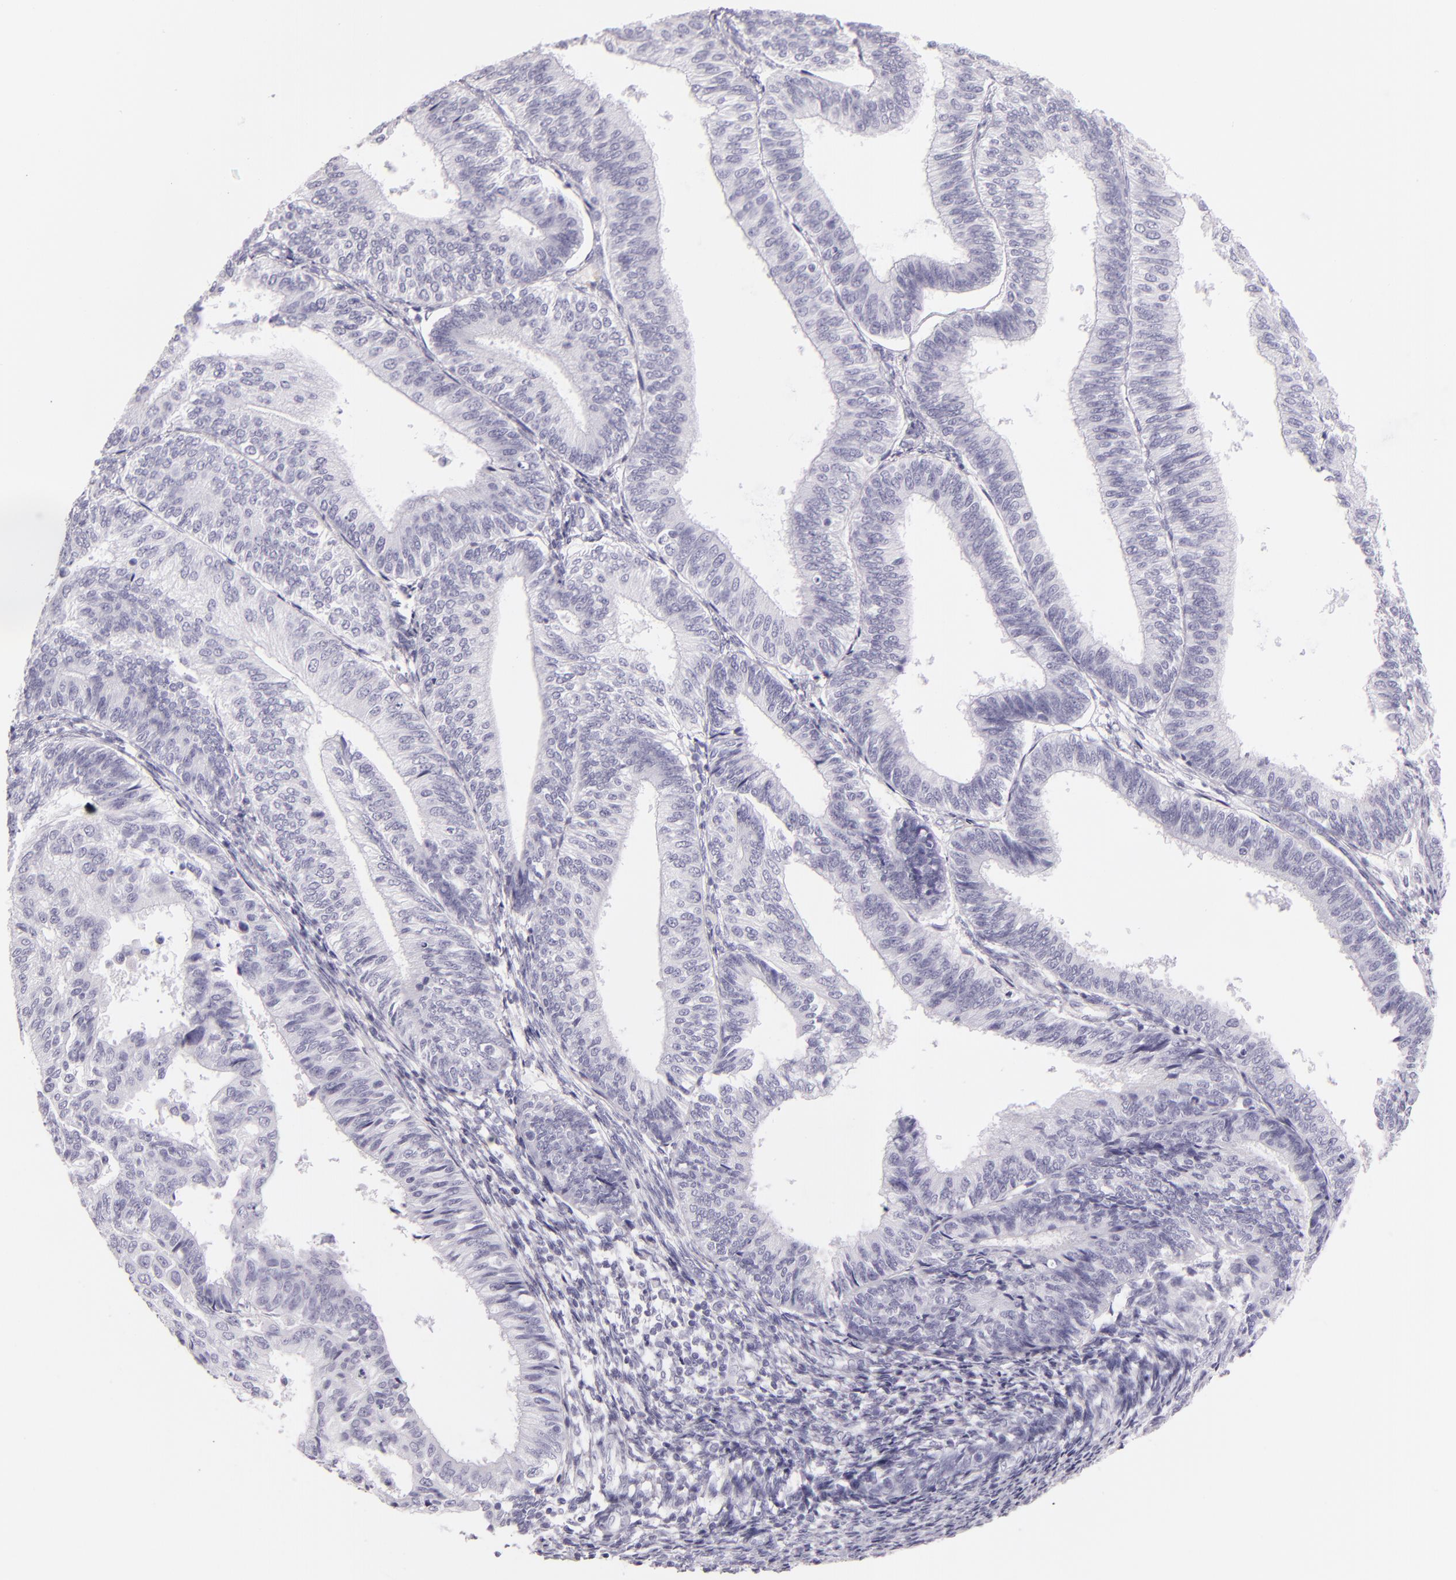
{"staining": {"intensity": "negative", "quantity": "none", "location": "none"}, "tissue": "endometrial cancer", "cell_type": "Tumor cells", "image_type": "cancer", "snomed": [{"axis": "morphology", "description": "Adenocarcinoma, NOS"}, {"axis": "topography", "description": "Endometrium"}], "caption": "This is a histopathology image of immunohistochemistry (IHC) staining of adenocarcinoma (endometrial), which shows no expression in tumor cells. (DAB (3,3'-diaminobenzidine) immunohistochemistry, high magnification).", "gene": "INA", "patient": {"sex": "female", "age": 55}}